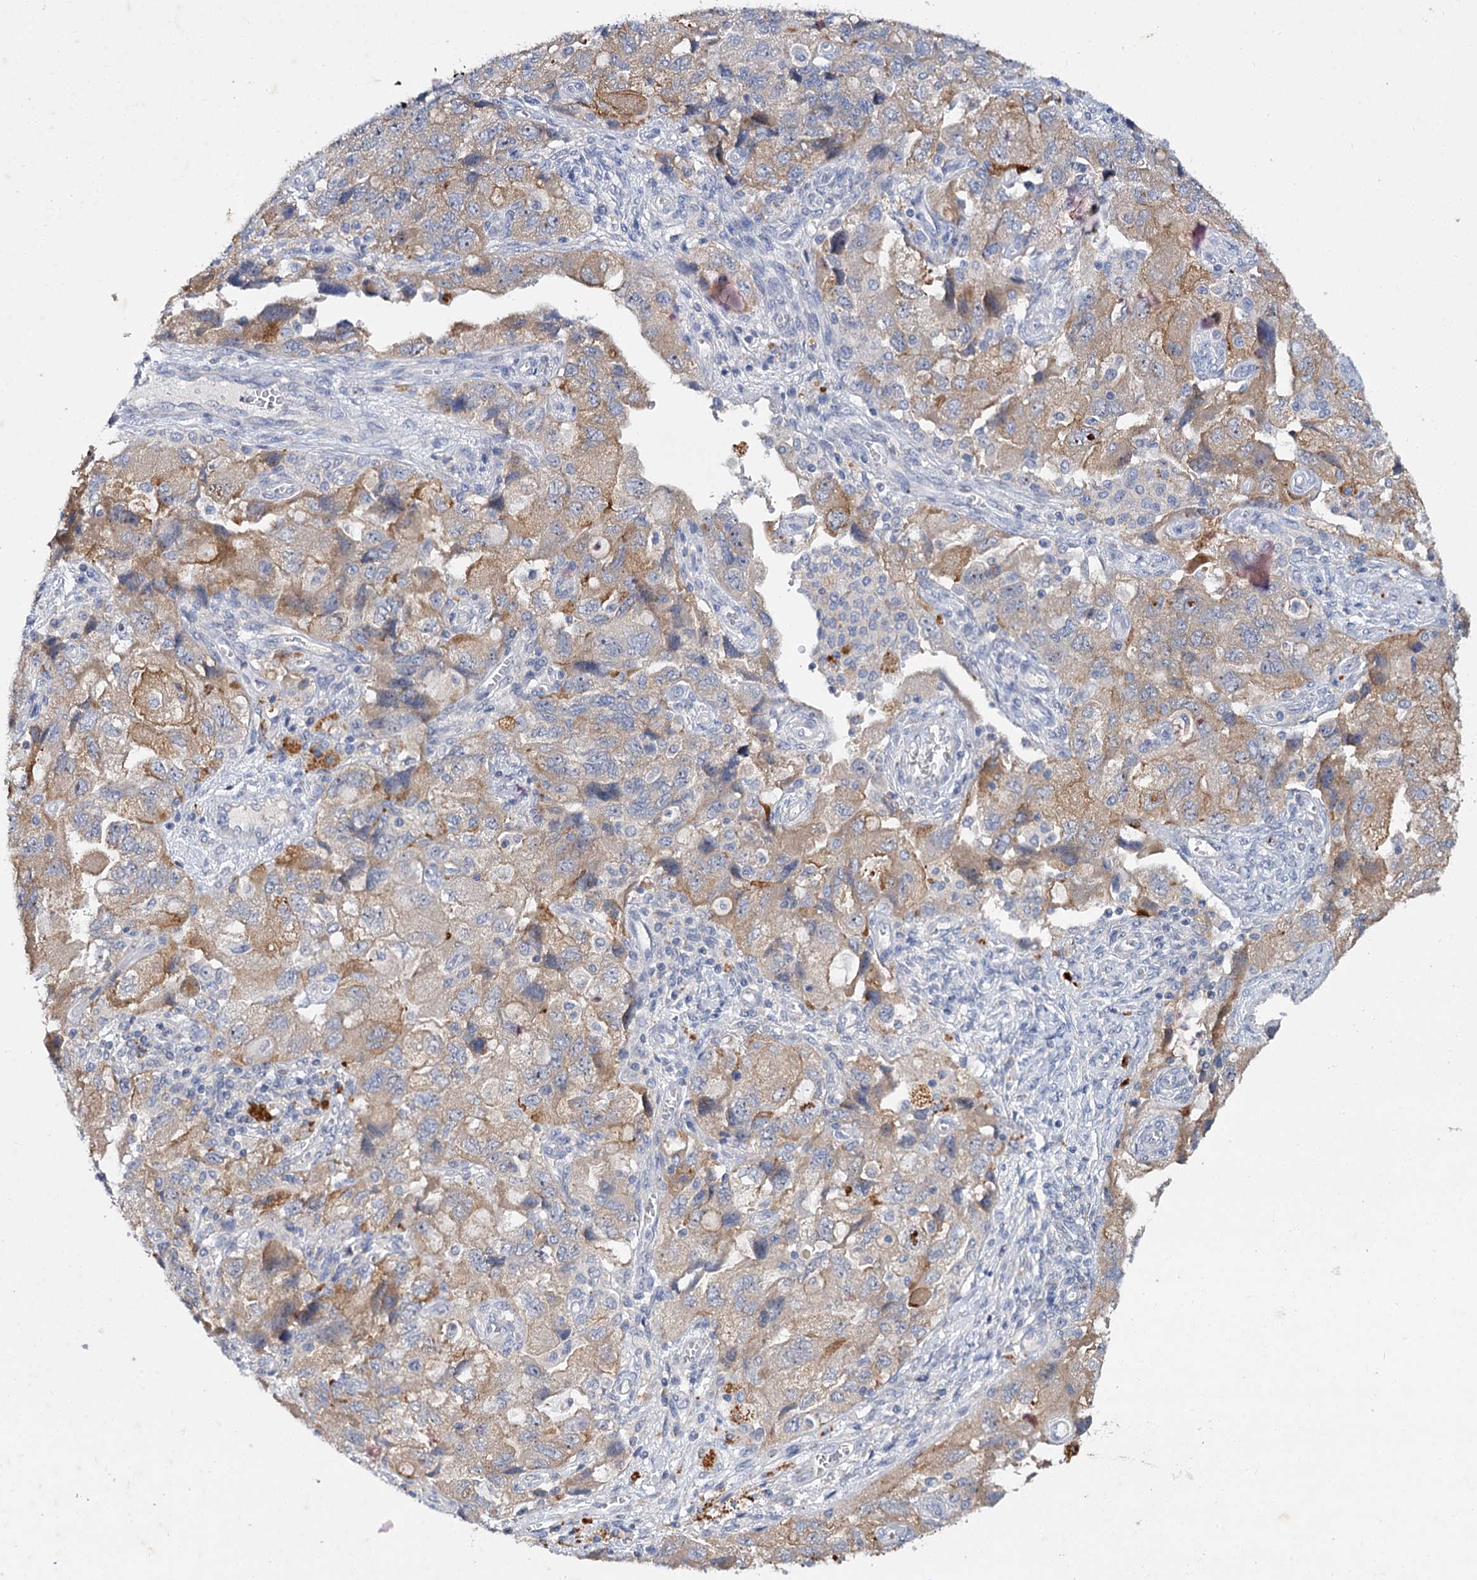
{"staining": {"intensity": "weak", "quantity": ">75%", "location": "cytoplasmic/membranous"}, "tissue": "ovarian cancer", "cell_type": "Tumor cells", "image_type": "cancer", "snomed": [{"axis": "morphology", "description": "Carcinoma, NOS"}, {"axis": "morphology", "description": "Cystadenocarcinoma, serous, NOS"}, {"axis": "topography", "description": "Ovary"}], "caption": "Immunohistochemical staining of human ovarian carcinoma demonstrates low levels of weak cytoplasmic/membranous expression in about >75% of tumor cells.", "gene": "ATP9A", "patient": {"sex": "female", "age": 69}}